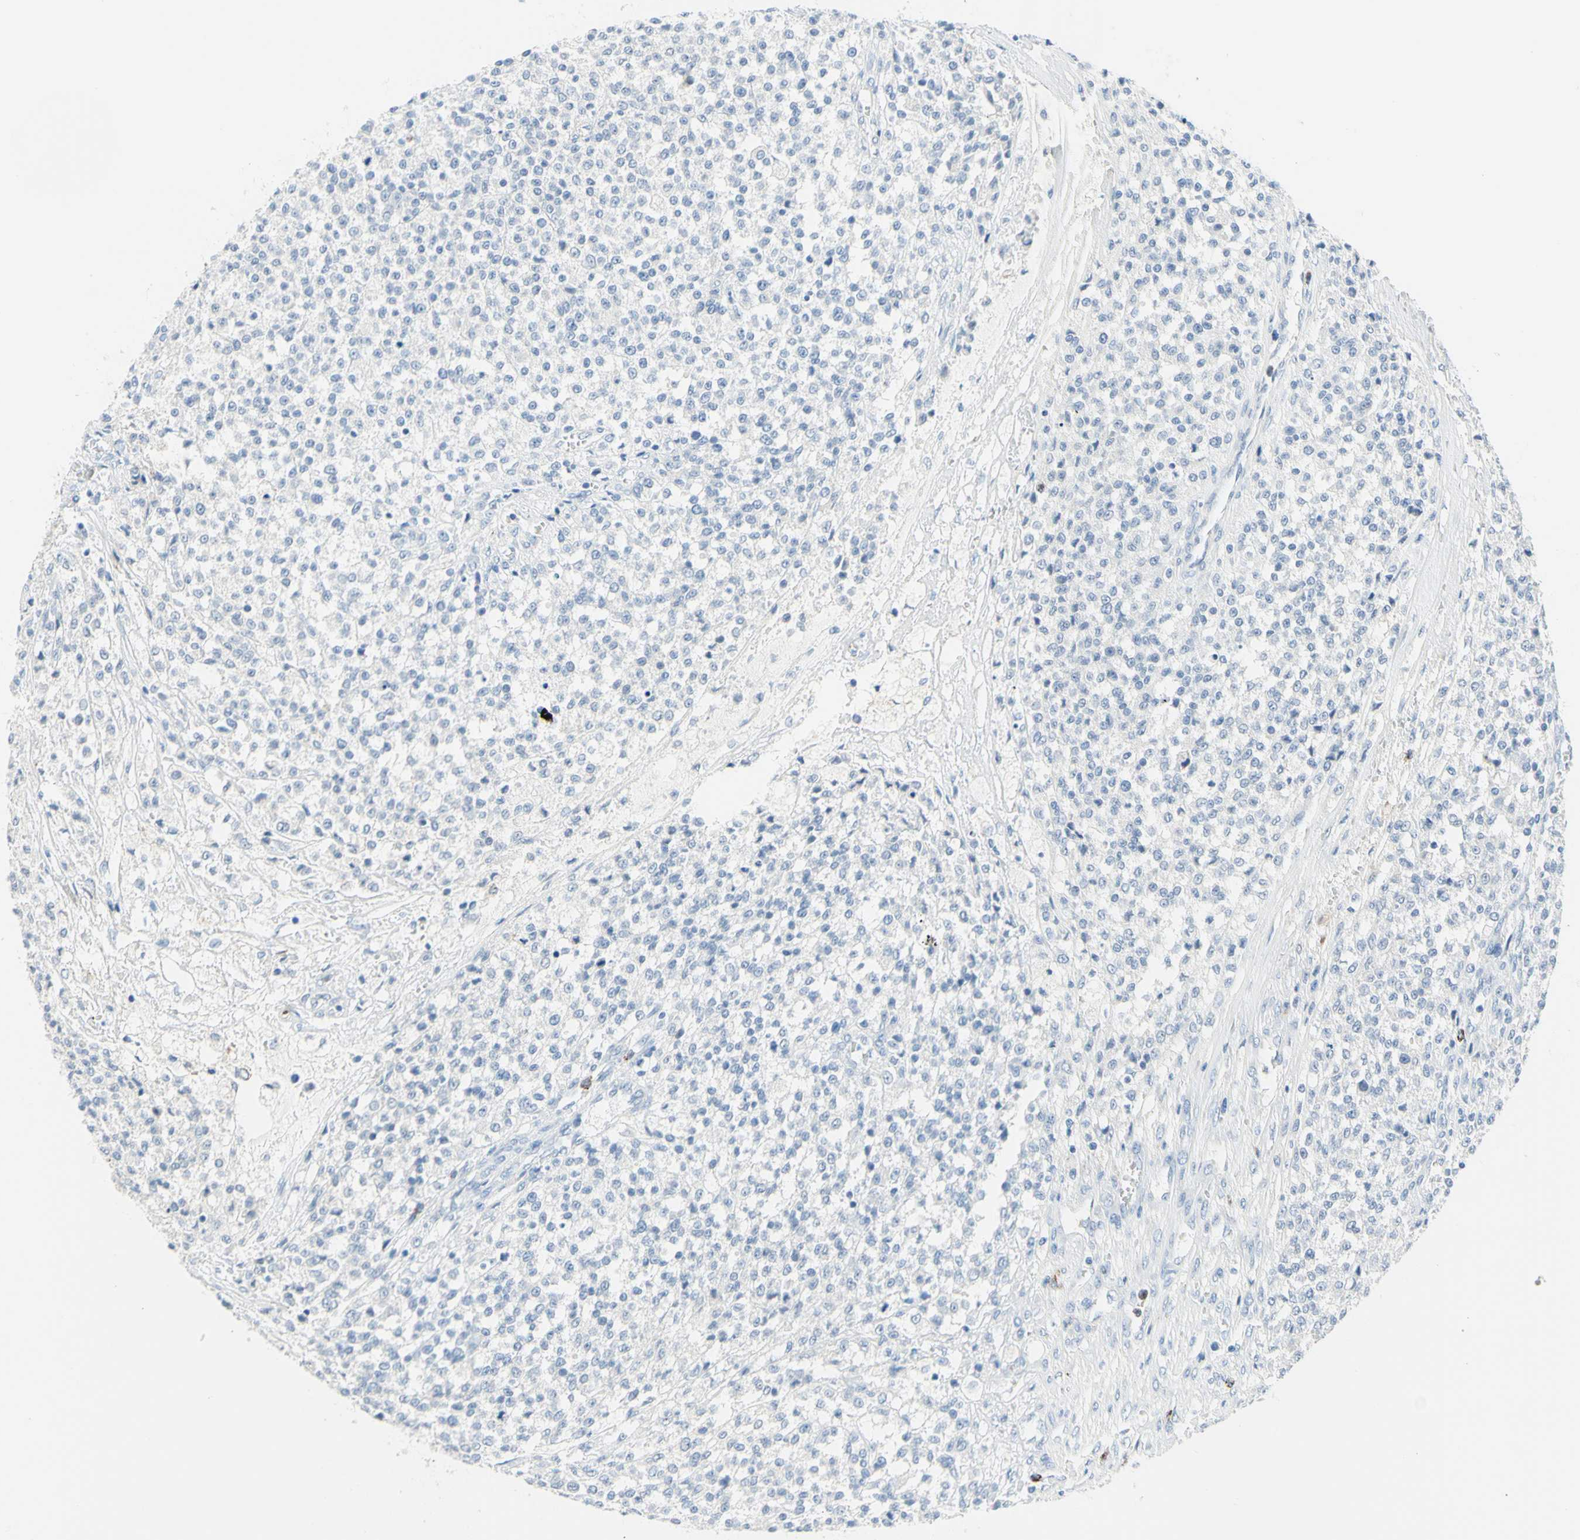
{"staining": {"intensity": "negative", "quantity": "none", "location": "none"}, "tissue": "testis cancer", "cell_type": "Tumor cells", "image_type": "cancer", "snomed": [{"axis": "morphology", "description": "Seminoma, NOS"}, {"axis": "topography", "description": "Testis"}], "caption": "Protein analysis of testis cancer (seminoma) exhibits no significant positivity in tumor cells. Nuclei are stained in blue.", "gene": "CYSLTR1", "patient": {"sex": "male", "age": 59}}